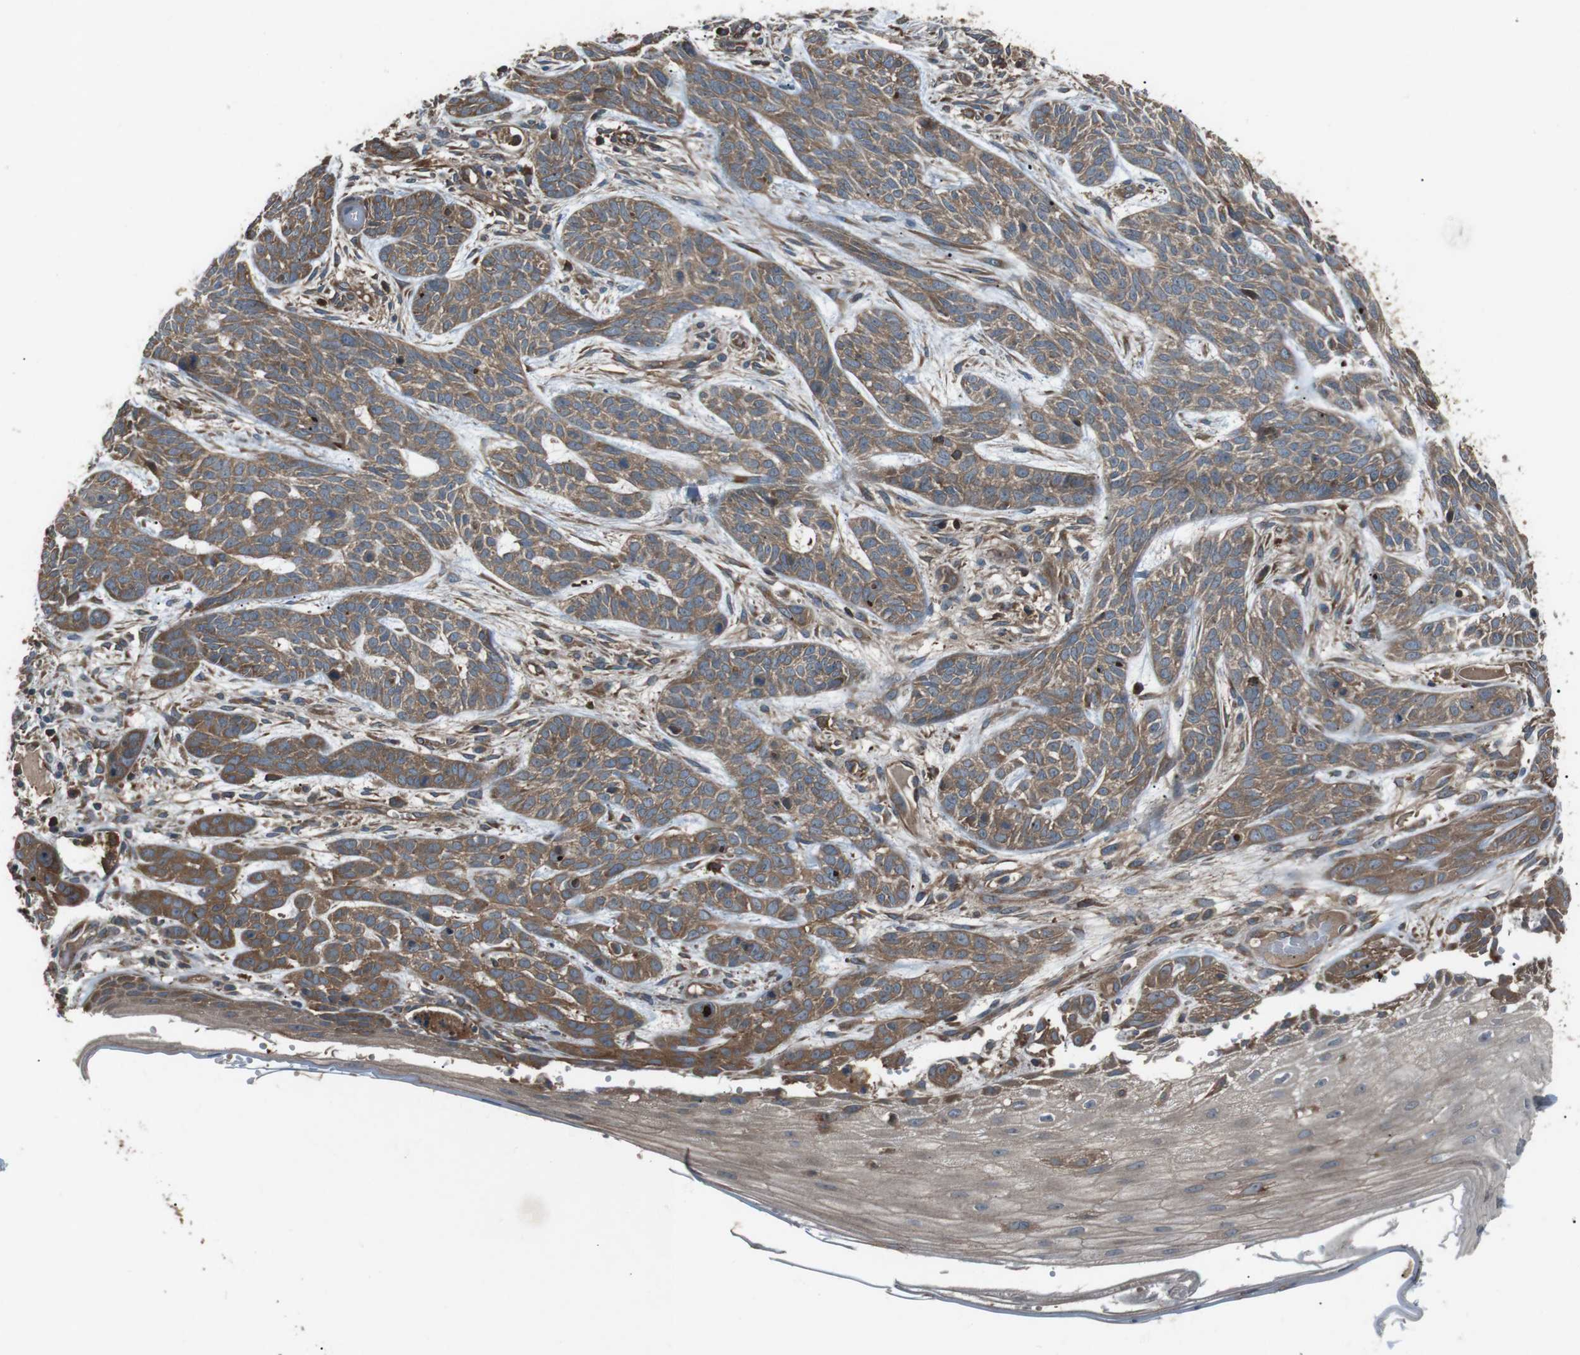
{"staining": {"intensity": "moderate", "quantity": ">75%", "location": "cytoplasmic/membranous"}, "tissue": "skin cancer", "cell_type": "Tumor cells", "image_type": "cancer", "snomed": [{"axis": "morphology", "description": "Basal cell carcinoma"}, {"axis": "topography", "description": "Skin"}], "caption": "A photomicrograph showing moderate cytoplasmic/membranous expression in about >75% of tumor cells in skin cancer, as visualized by brown immunohistochemical staining.", "gene": "GPR161", "patient": {"sex": "female", "age": 59}}